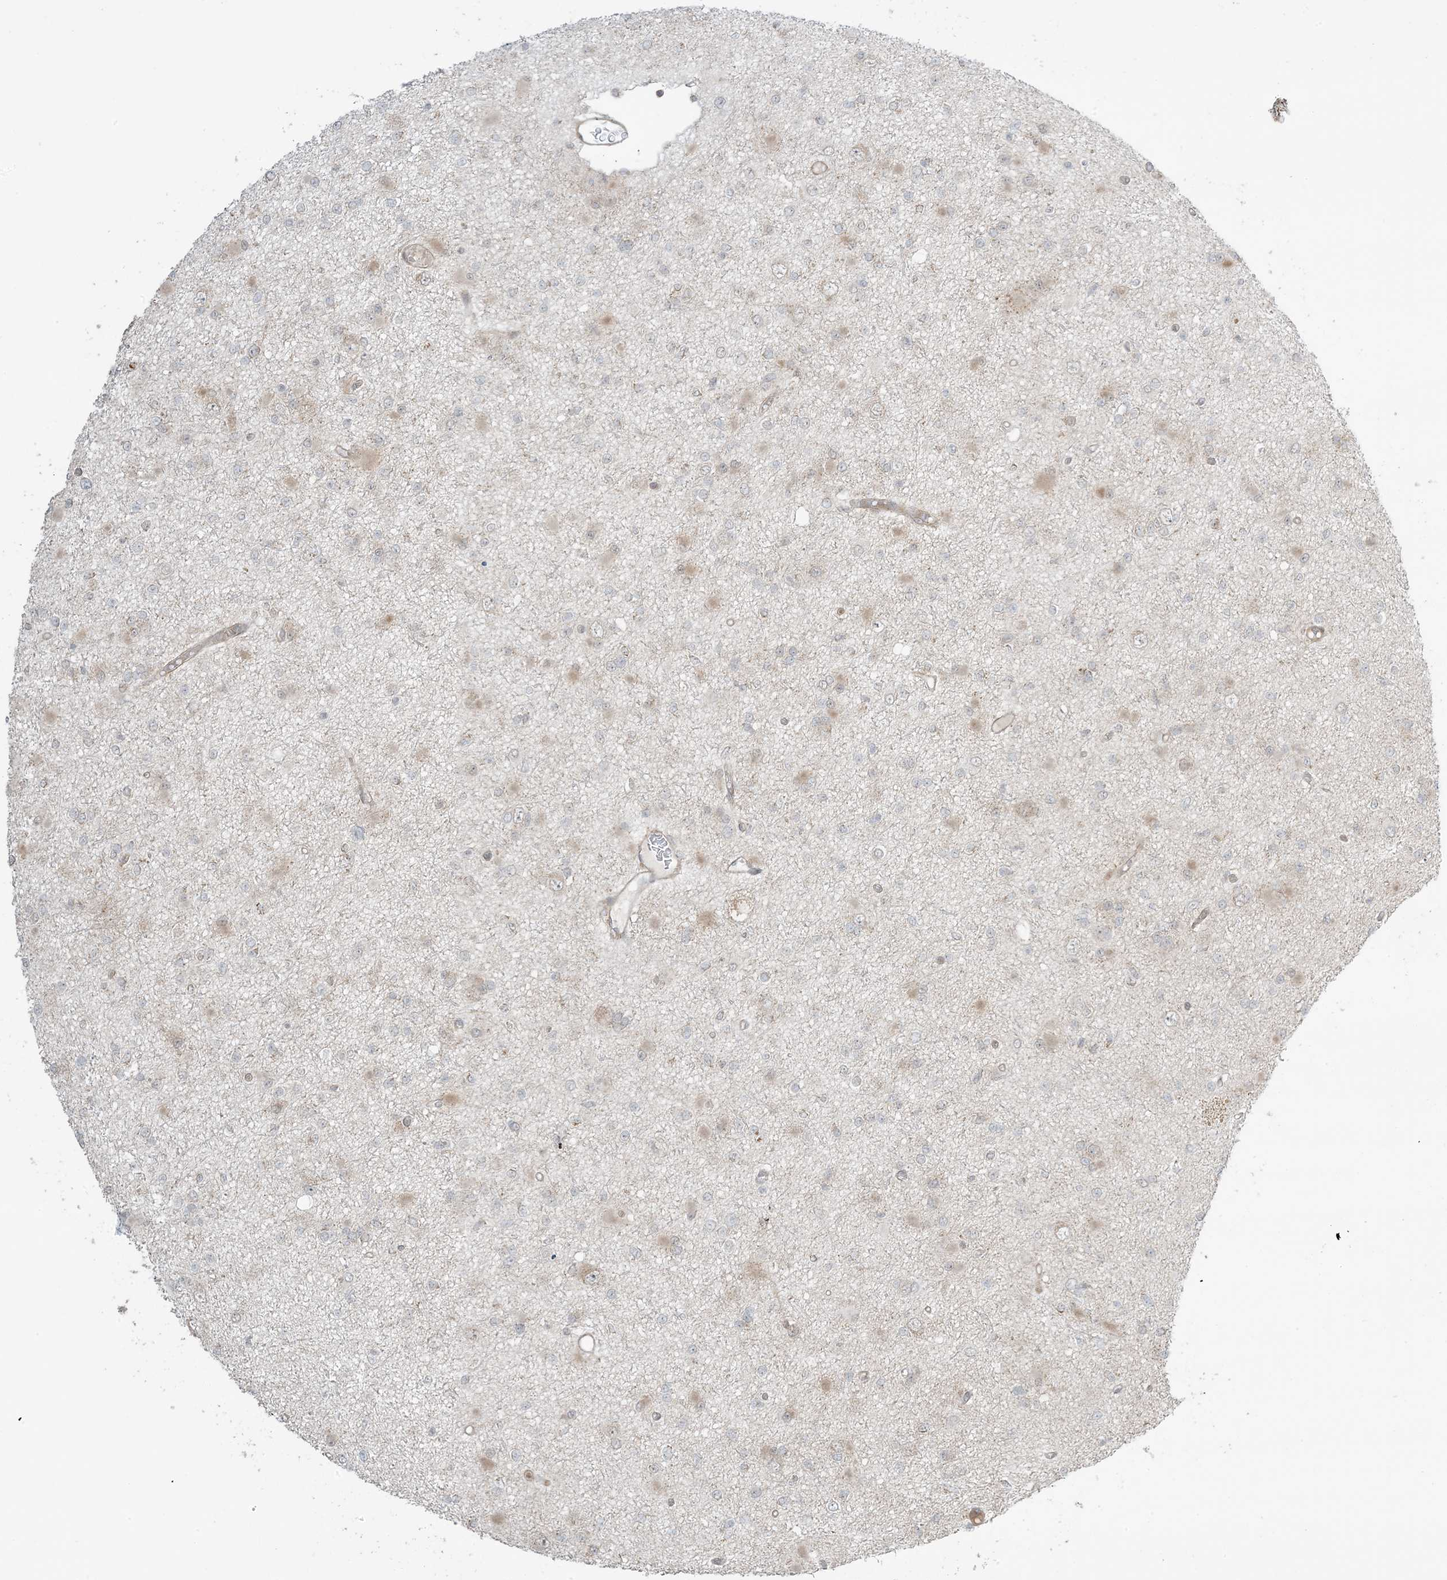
{"staining": {"intensity": "weak", "quantity": "<25%", "location": "cytoplasmic/membranous"}, "tissue": "glioma", "cell_type": "Tumor cells", "image_type": "cancer", "snomed": [{"axis": "morphology", "description": "Glioma, malignant, Low grade"}, {"axis": "topography", "description": "Brain"}], "caption": "Histopathology image shows no protein positivity in tumor cells of malignant glioma (low-grade) tissue. (IHC, brightfield microscopy, high magnification).", "gene": "PHLDB2", "patient": {"sex": "female", "age": 22}}